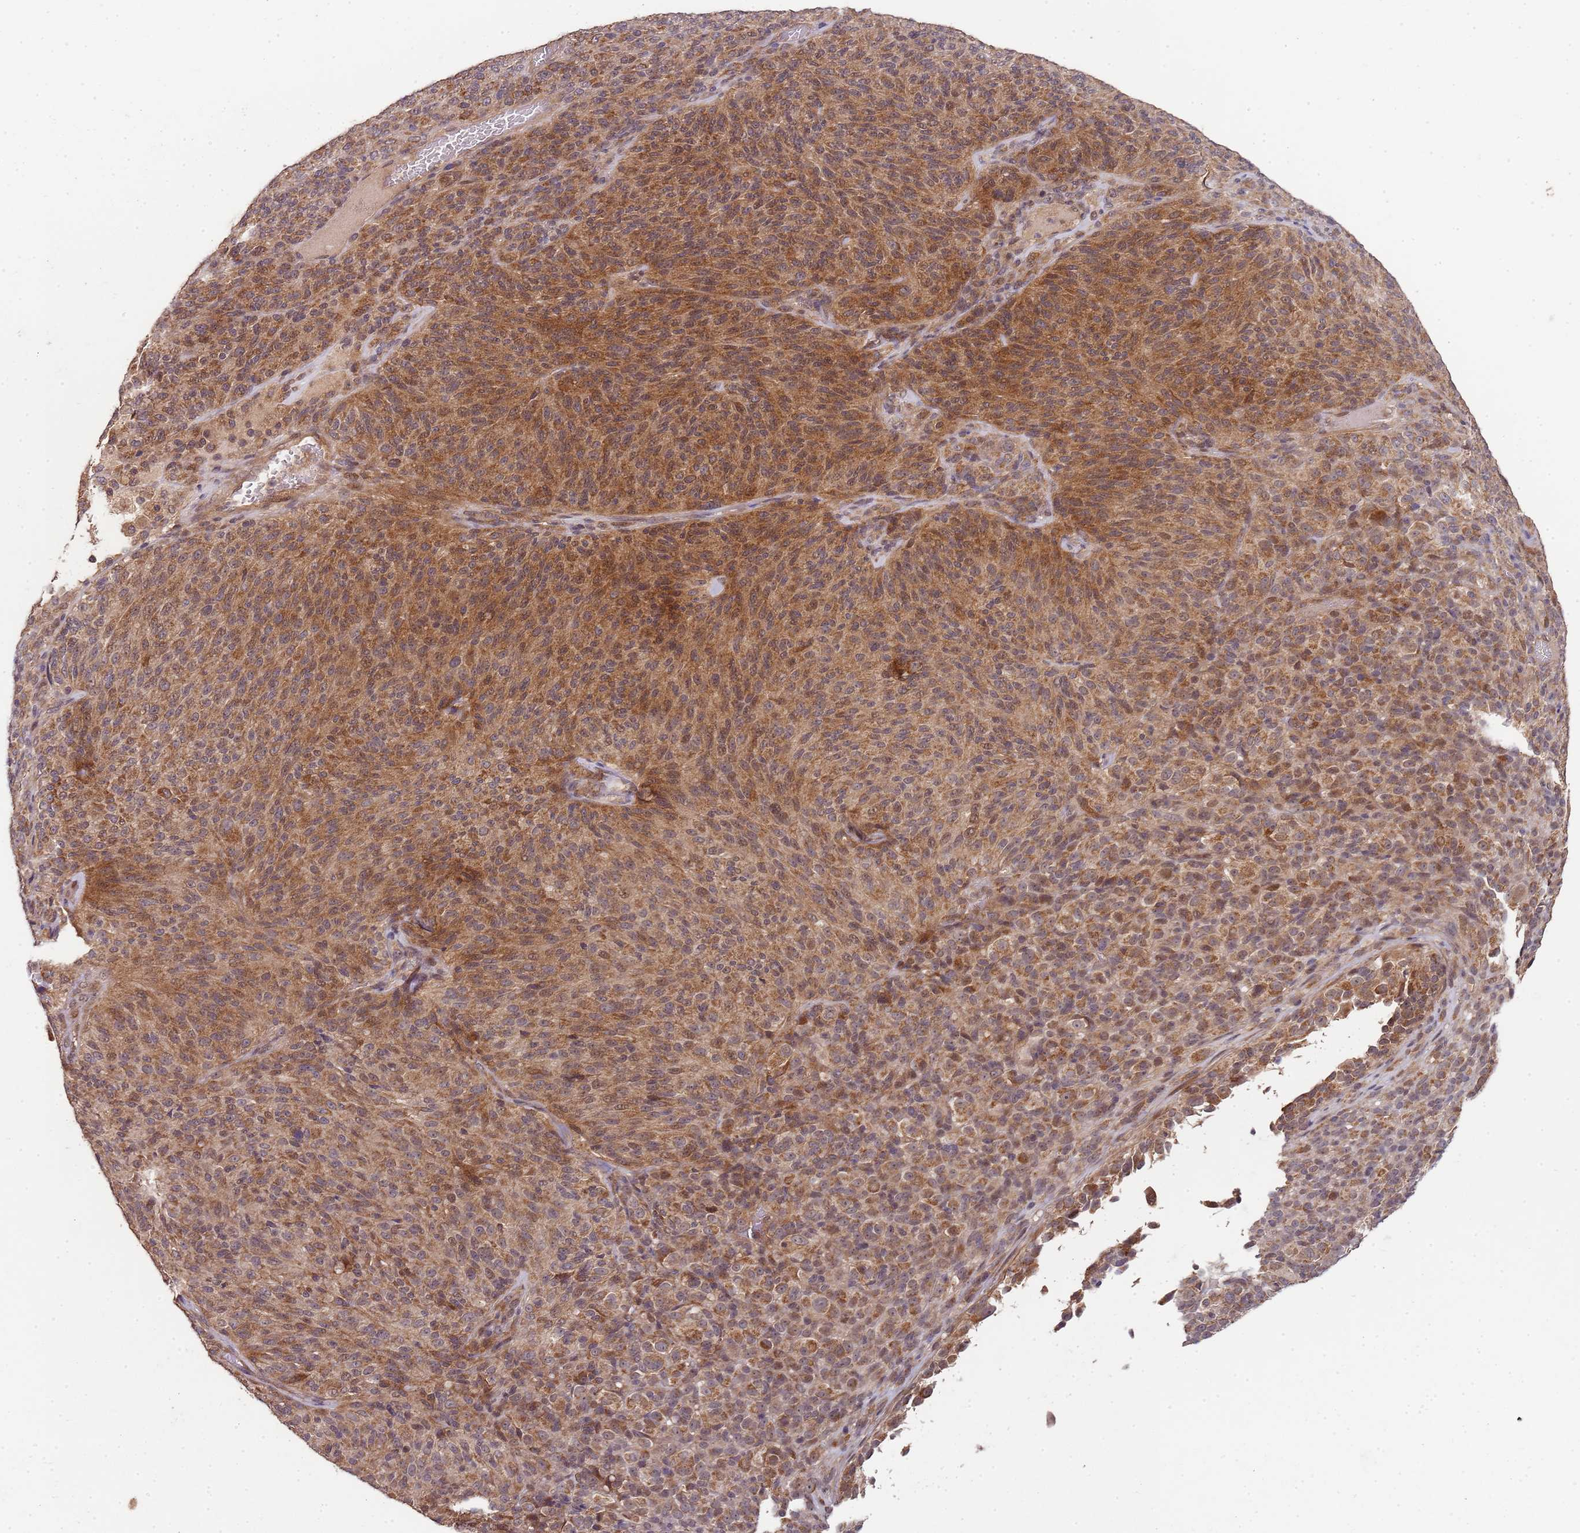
{"staining": {"intensity": "strong", "quantity": ">75%", "location": "cytoplasmic/membranous"}, "tissue": "melanoma", "cell_type": "Tumor cells", "image_type": "cancer", "snomed": [{"axis": "morphology", "description": "Malignant melanoma, Metastatic site"}, {"axis": "topography", "description": "Brain"}], "caption": "Immunohistochemistry (IHC) (DAB) staining of melanoma shows strong cytoplasmic/membranous protein expression in approximately >75% of tumor cells. (DAB (3,3'-diaminobenzidine) = brown stain, brightfield microscopy at high magnification).", "gene": "LIN37", "patient": {"sex": "female", "age": 56}}